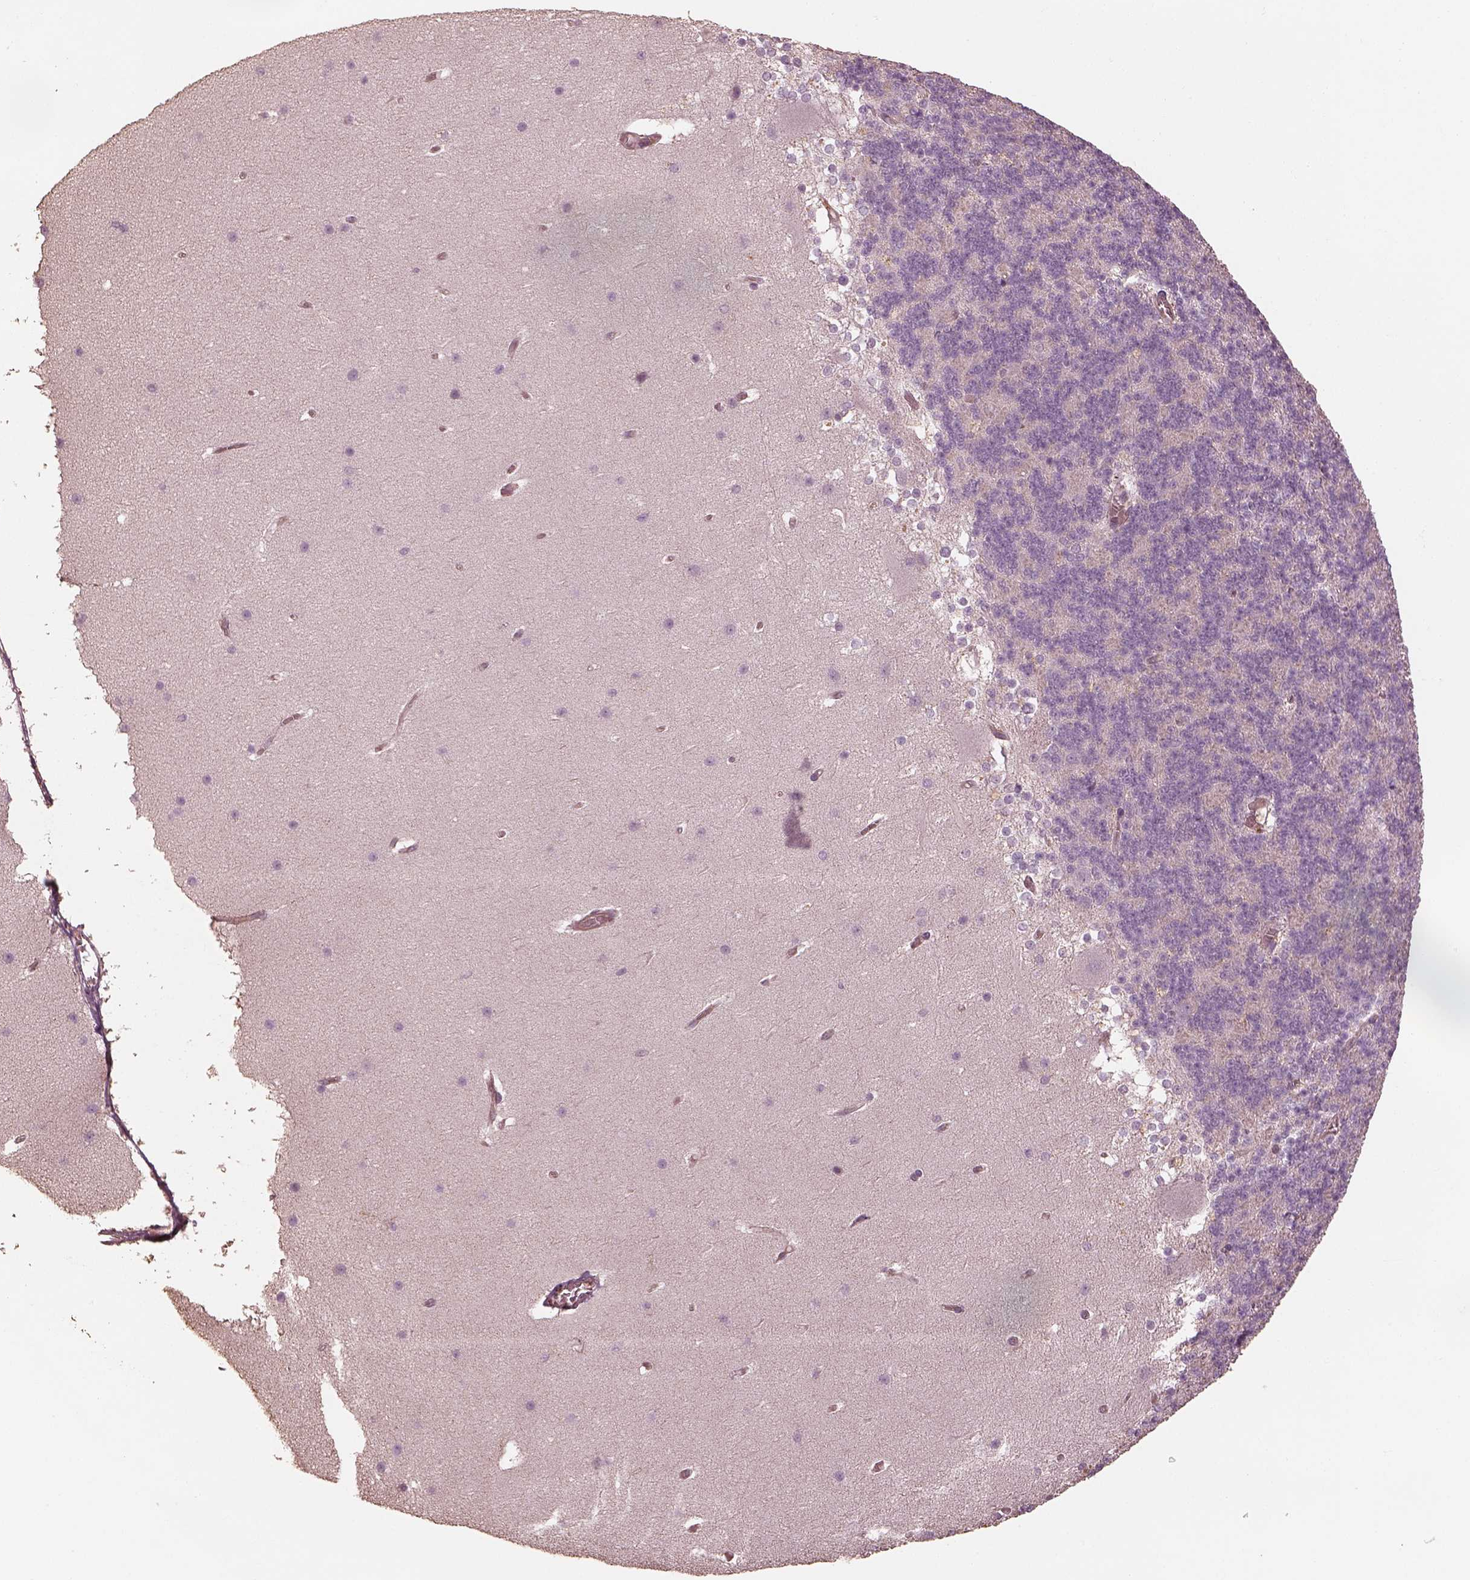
{"staining": {"intensity": "negative", "quantity": "none", "location": "none"}, "tissue": "cerebellum", "cell_type": "Cells in granular layer", "image_type": "normal", "snomed": [{"axis": "morphology", "description": "Normal tissue, NOS"}, {"axis": "topography", "description": "Cerebellum"}], "caption": "Histopathology image shows no protein positivity in cells in granular layer of benign cerebellum. (Stains: DAB immunohistochemistry (IHC) with hematoxylin counter stain, Microscopy: brightfield microscopy at high magnification).", "gene": "OTOGL", "patient": {"sex": "female", "age": 19}}